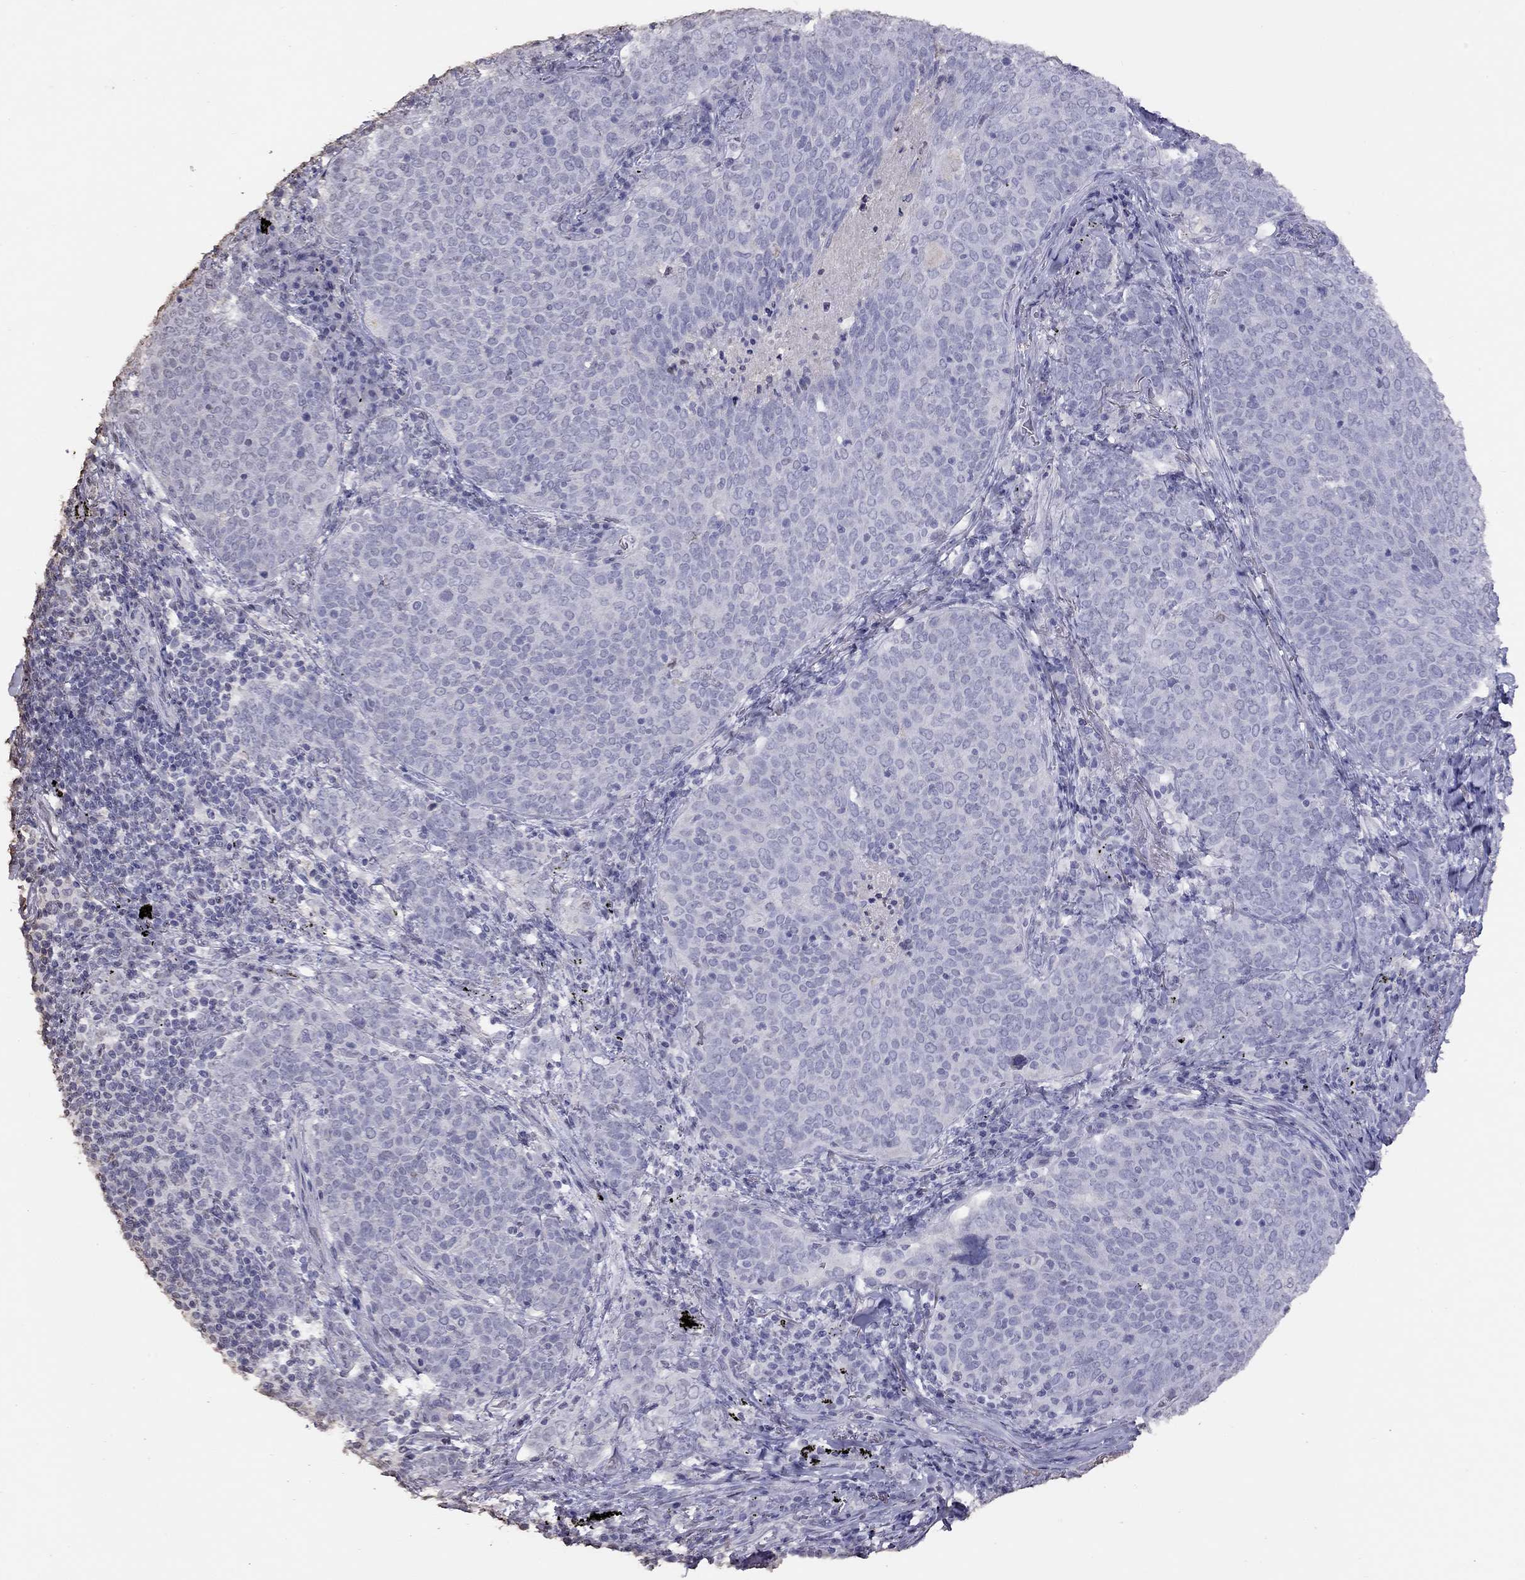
{"staining": {"intensity": "negative", "quantity": "none", "location": "none"}, "tissue": "lung cancer", "cell_type": "Tumor cells", "image_type": "cancer", "snomed": [{"axis": "morphology", "description": "Squamous cell carcinoma, NOS"}, {"axis": "topography", "description": "Lung"}], "caption": "The photomicrograph shows no significant positivity in tumor cells of lung cancer. The staining is performed using DAB (3,3'-diaminobenzidine) brown chromogen with nuclei counter-stained in using hematoxylin.", "gene": "SUN3", "patient": {"sex": "male", "age": 82}}